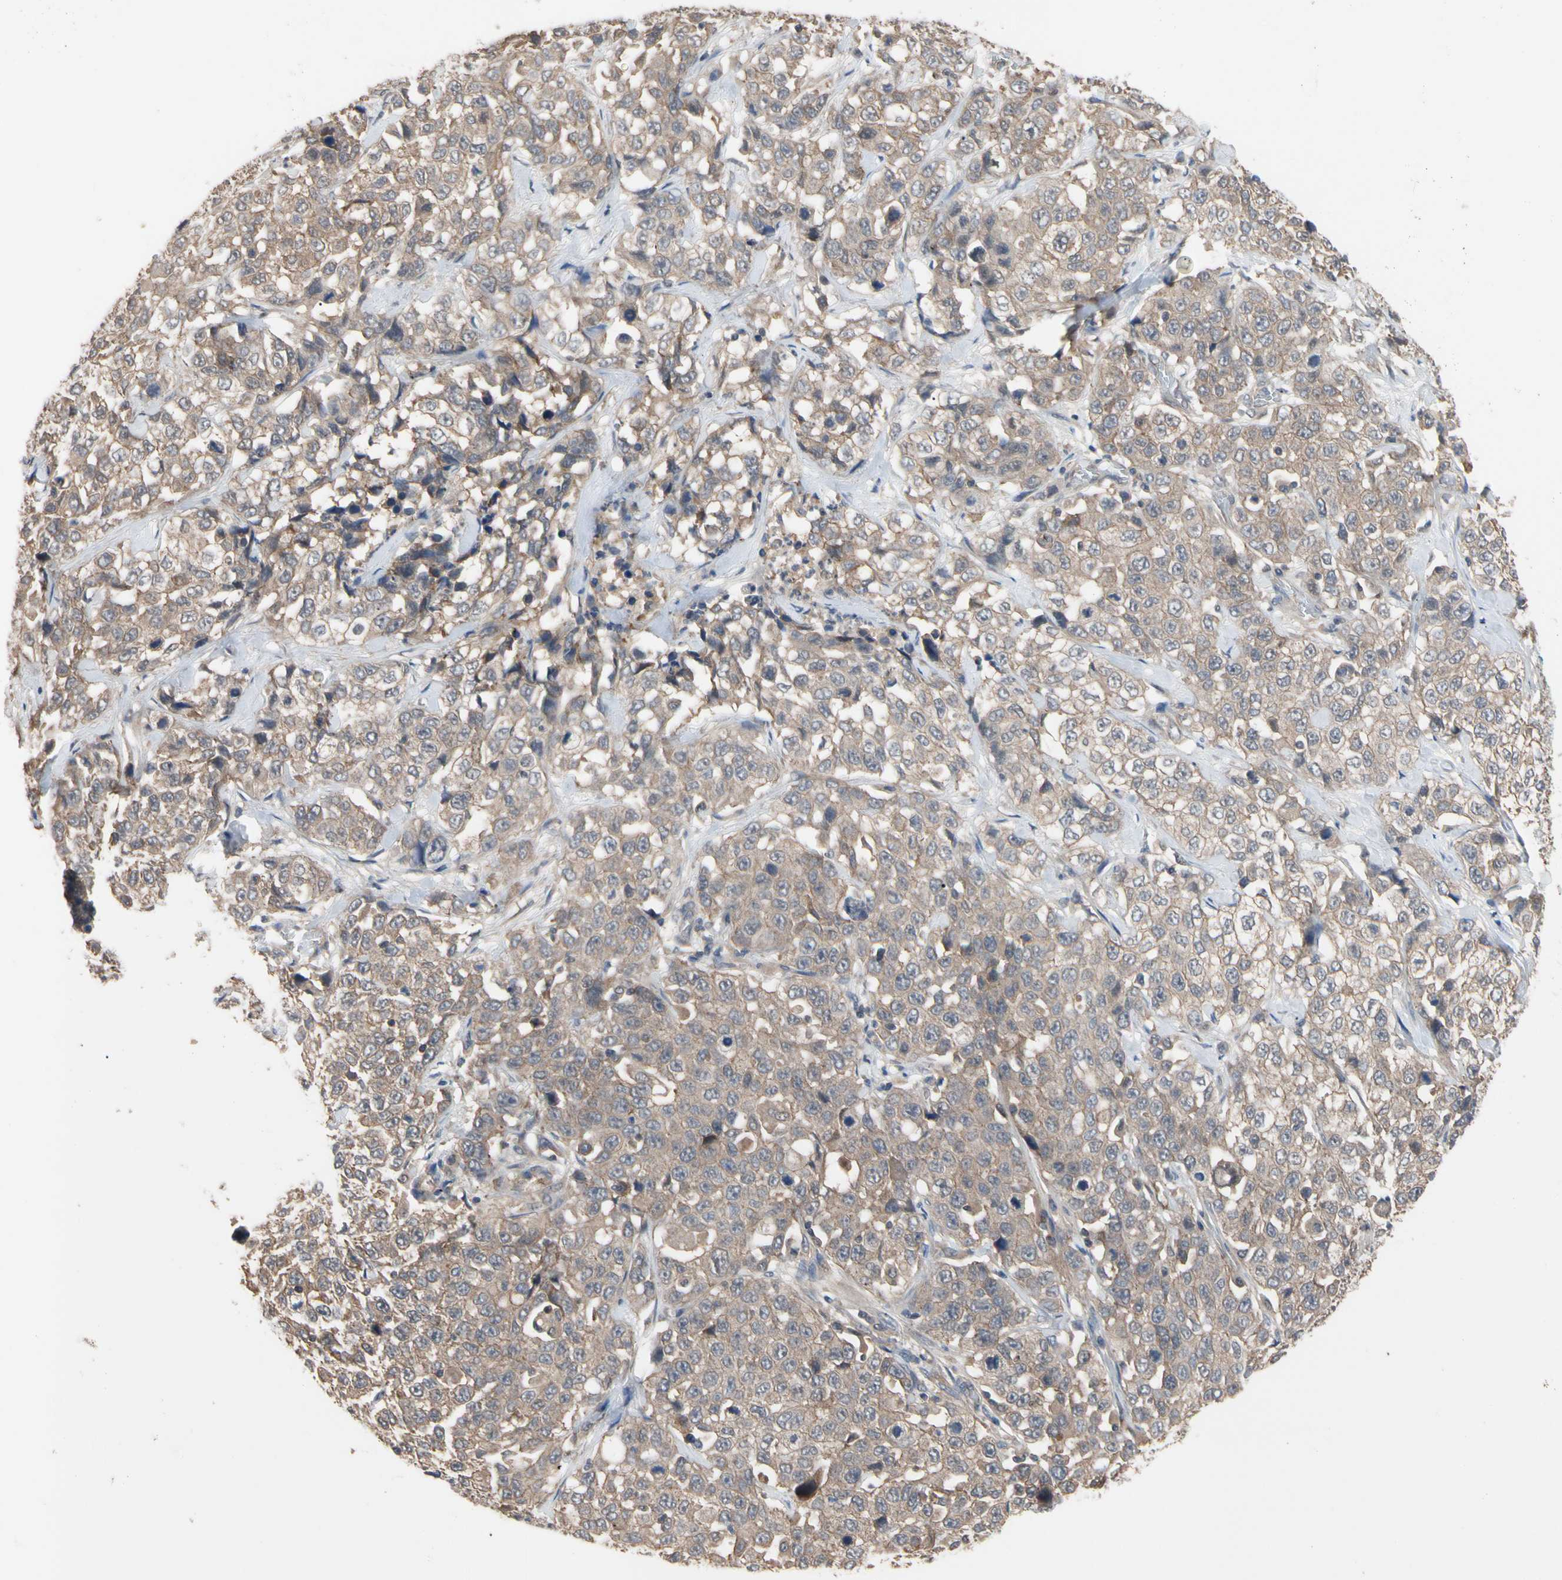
{"staining": {"intensity": "moderate", "quantity": ">75%", "location": "cytoplasmic/membranous"}, "tissue": "stomach cancer", "cell_type": "Tumor cells", "image_type": "cancer", "snomed": [{"axis": "morphology", "description": "Normal tissue, NOS"}, {"axis": "morphology", "description": "Adenocarcinoma, NOS"}, {"axis": "topography", "description": "Stomach"}], "caption": "Immunohistochemical staining of stomach adenocarcinoma shows moderate cytoplasmic/membranous protein positivity in about >75% of tumor cells. (brown staining indicates protein expression, while blue staining denotes nuclei).", "gene": "DPP8", "patient": {"sex": "male", "age": 48}}